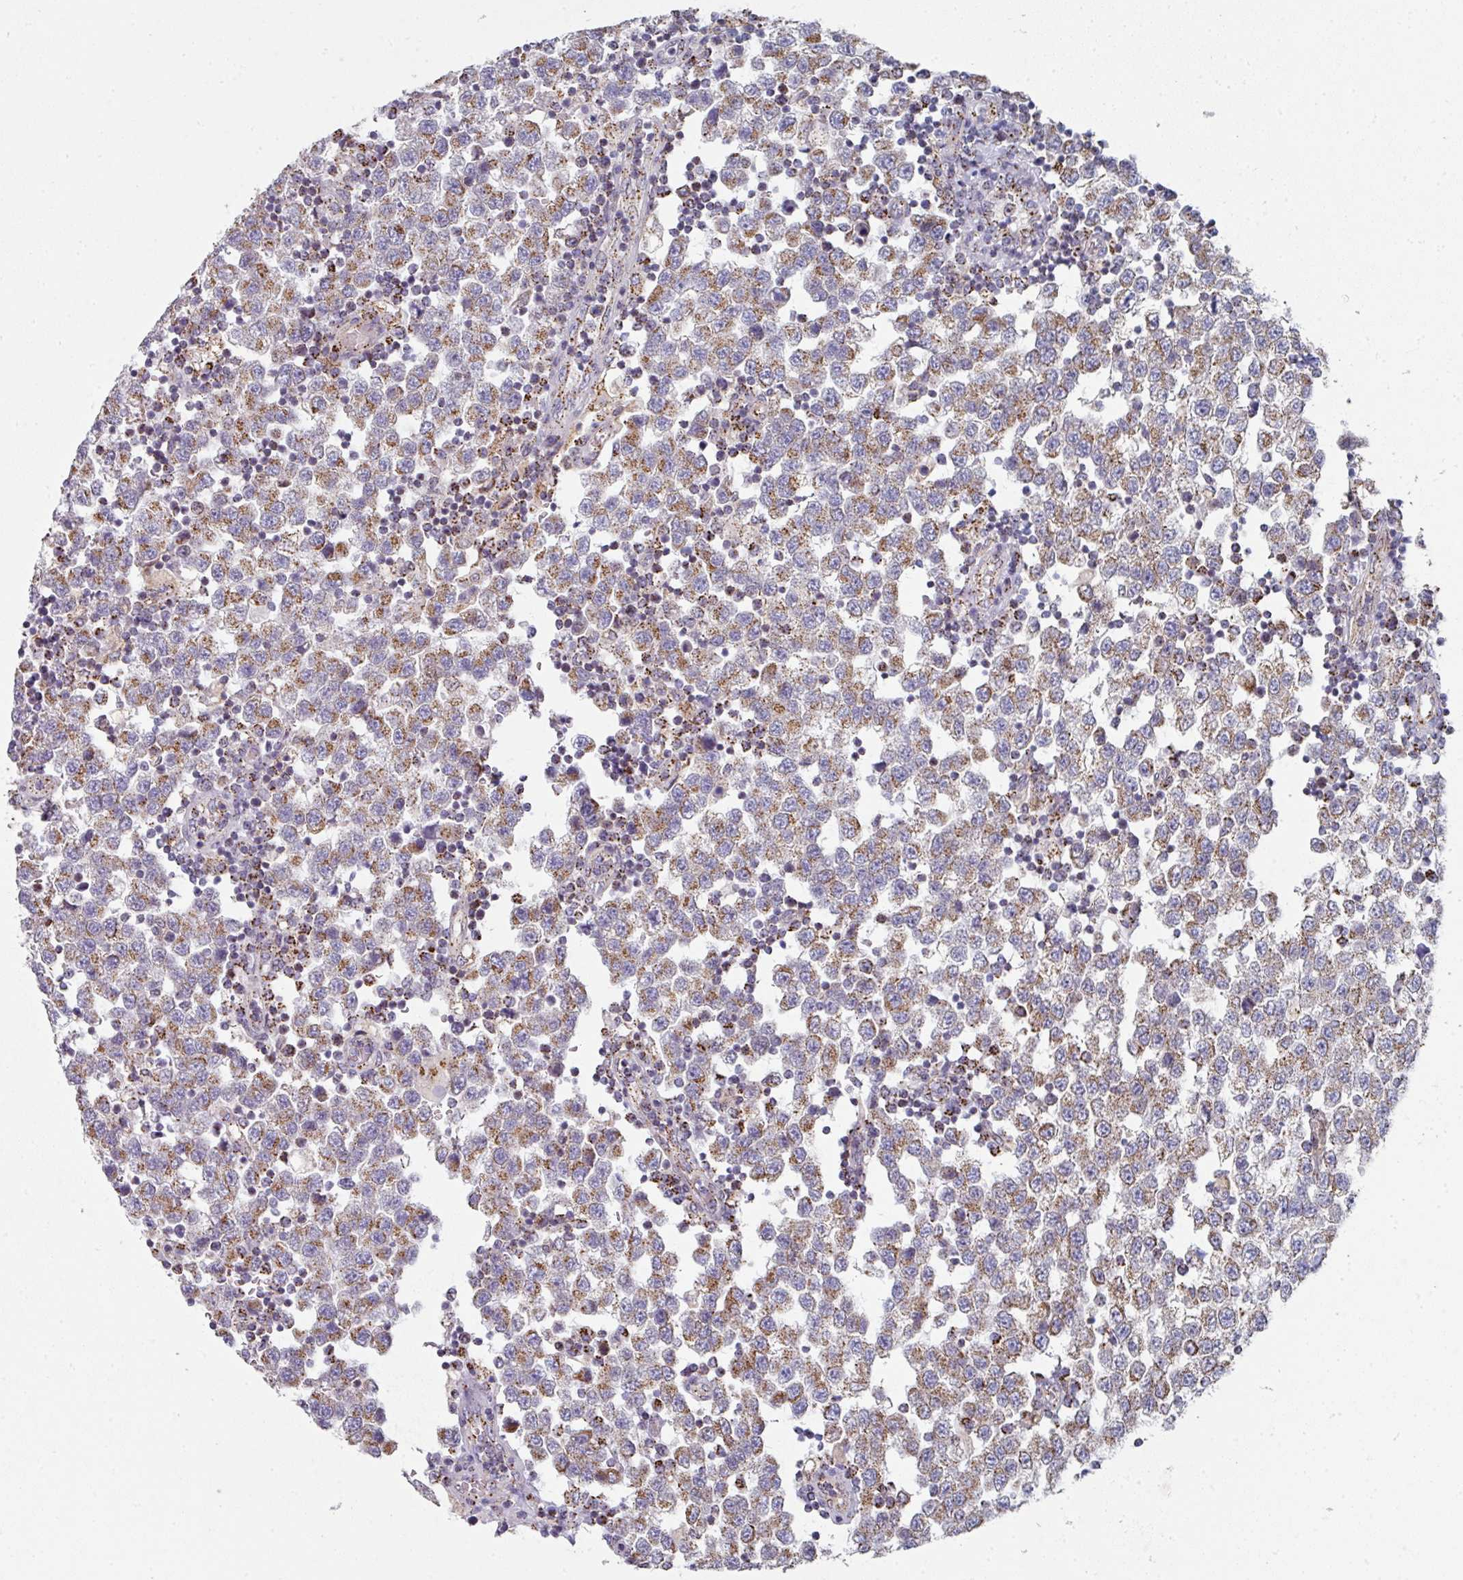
{"staining": {"intensity": "moderate", "quantity": ">75%", "location": "cytoplasmic/membranous"}, "tissue": "testis cancer", "cell_type": "Tumor cells", "image_type": "cancer", "snomed": [{"axis": "morphology", "description": "Seminoma, NOS"}, {"axis": "topography", "description": "Testis"}], "caption": "IHC (DAB (3,3'-diaminobenzidine)) staining of testis cancer demonstrates moderate cytoplasmic/membranous protein expression in about >75% of tumor cells. (Stains: DAB in brown, nuclei in blue, Microscopy: brightfield microscopy at high magnification).", "gene": "CCDC85B", "patient": {"sex": "male", "age": 34}}